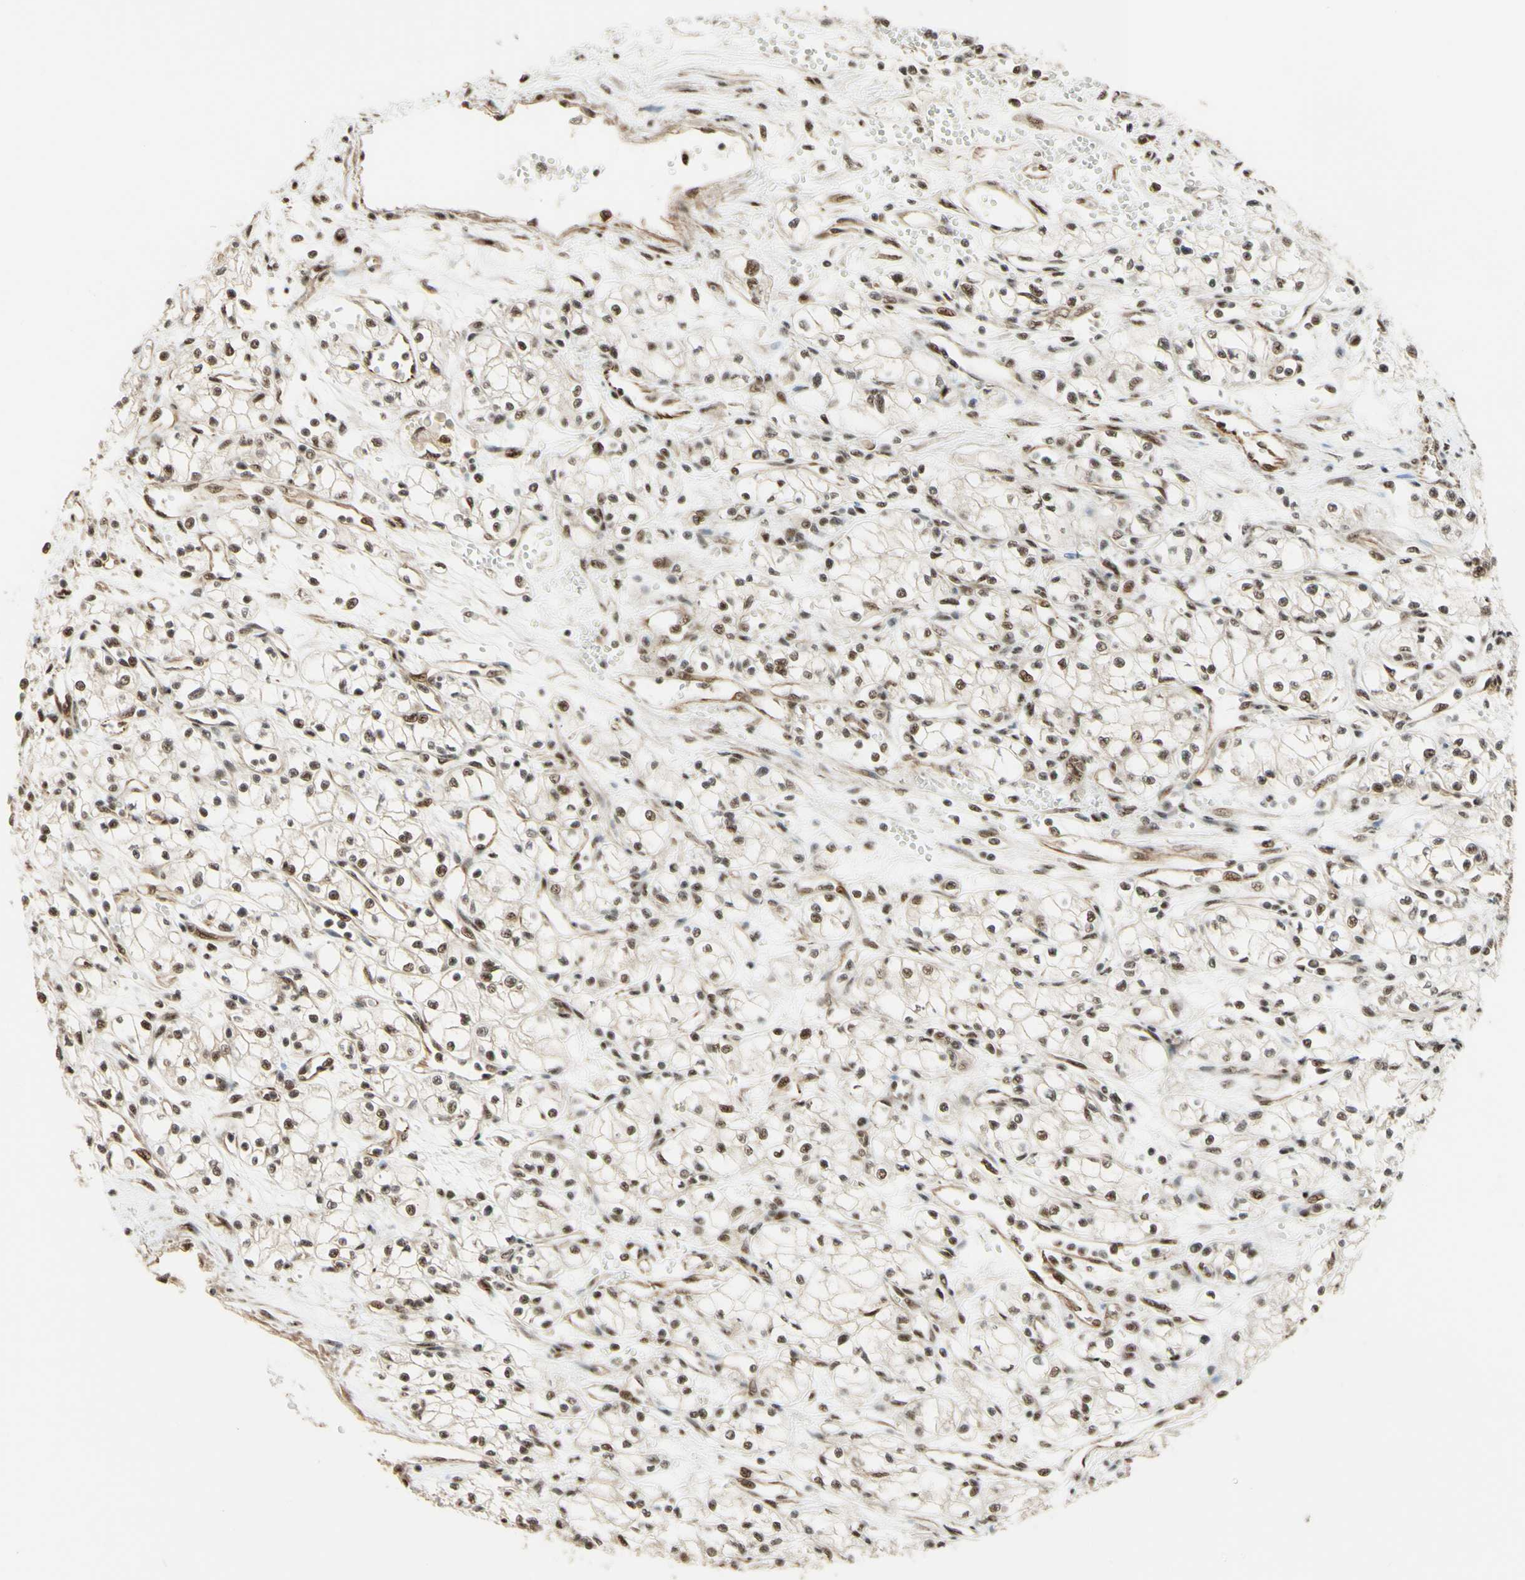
{"staining": {"intensity": "moderate", "quantity": ">75%", "location": "nuclear"}, "tissue": "renal cancer", "cell_type": "Tumor cells", "image_type": "cancer", "snomed": [{"axis": "morphology", "description": "Normal tissue, NOS"}, {"axis": "morphology", "description": "Adenocarcinoma, NOS"}, {"axis": "topography", "description": "Kidney"}], "caption": "Renal adenocarcinoma was stained to show a protein in brown. There is medium levels of moderate nuclear positivity in approximately >75% of tumor cells. (Brightfield microscopy of DAB IHC at high magnification).", "gene": "SAP18", "patient": {"sex": "male", "age": 59}}